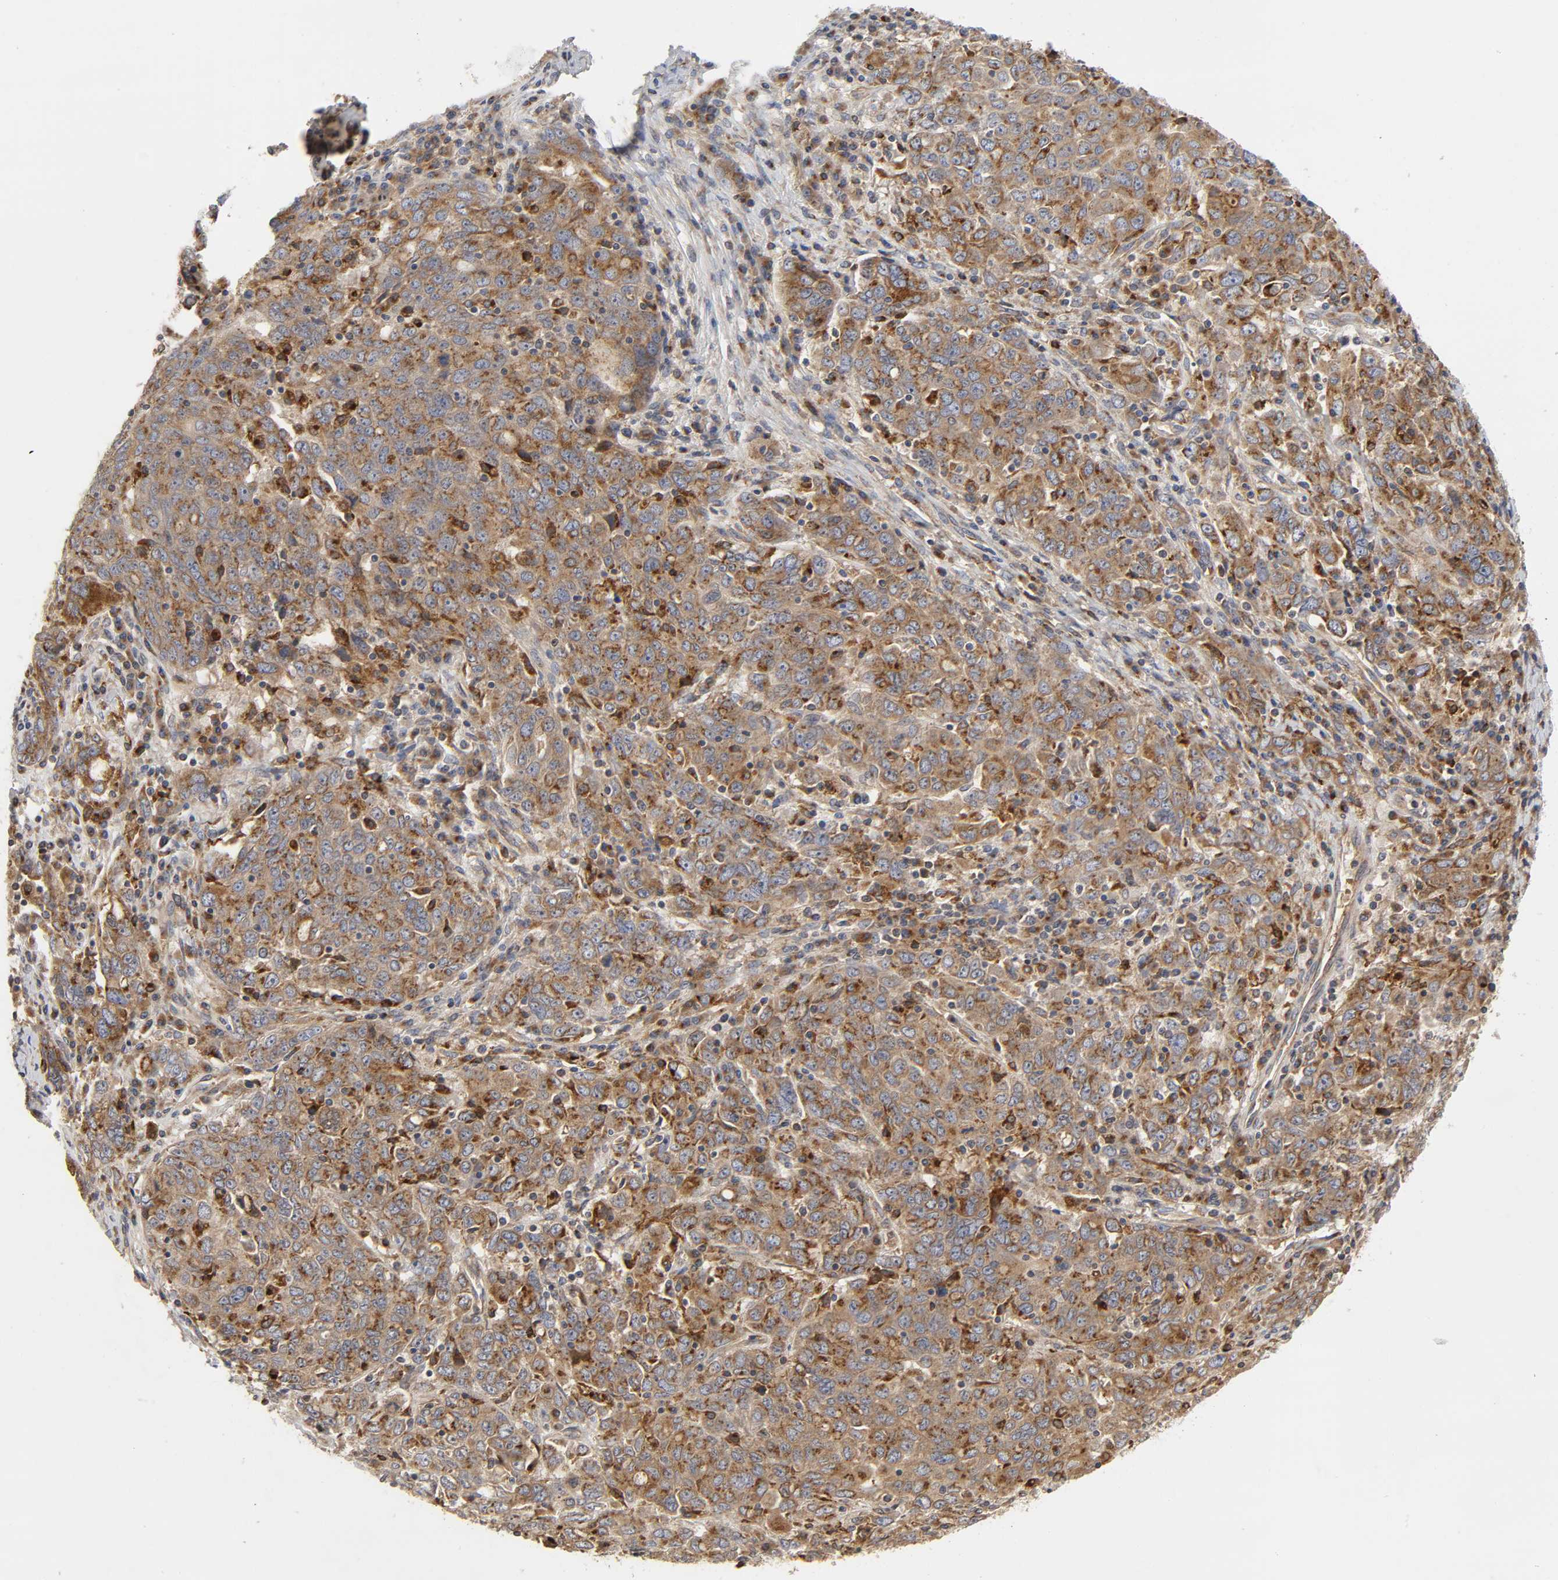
{"staining": {"intensity": "moderate", "quantity": ">75%", "location": "cytoplasmic/membranous"}, "tissue": "ovarian cancer", "cell_type": "Tumor cells", "image_type": "cancer", "snomed": [{"axis": "morphology", "description": "Carcinoma, endometroid"}, {"axis": "topography", "description": "Ovary"}], "caption": "Protein expression by immunohistochemistry (IHC) exhibits moderate cytoplasmic/membranous staining in approximately >75% of tumor cells in ovarian cancer.", "gene": "GNPTG", "patient": {"sex": "female", "age": 62}}